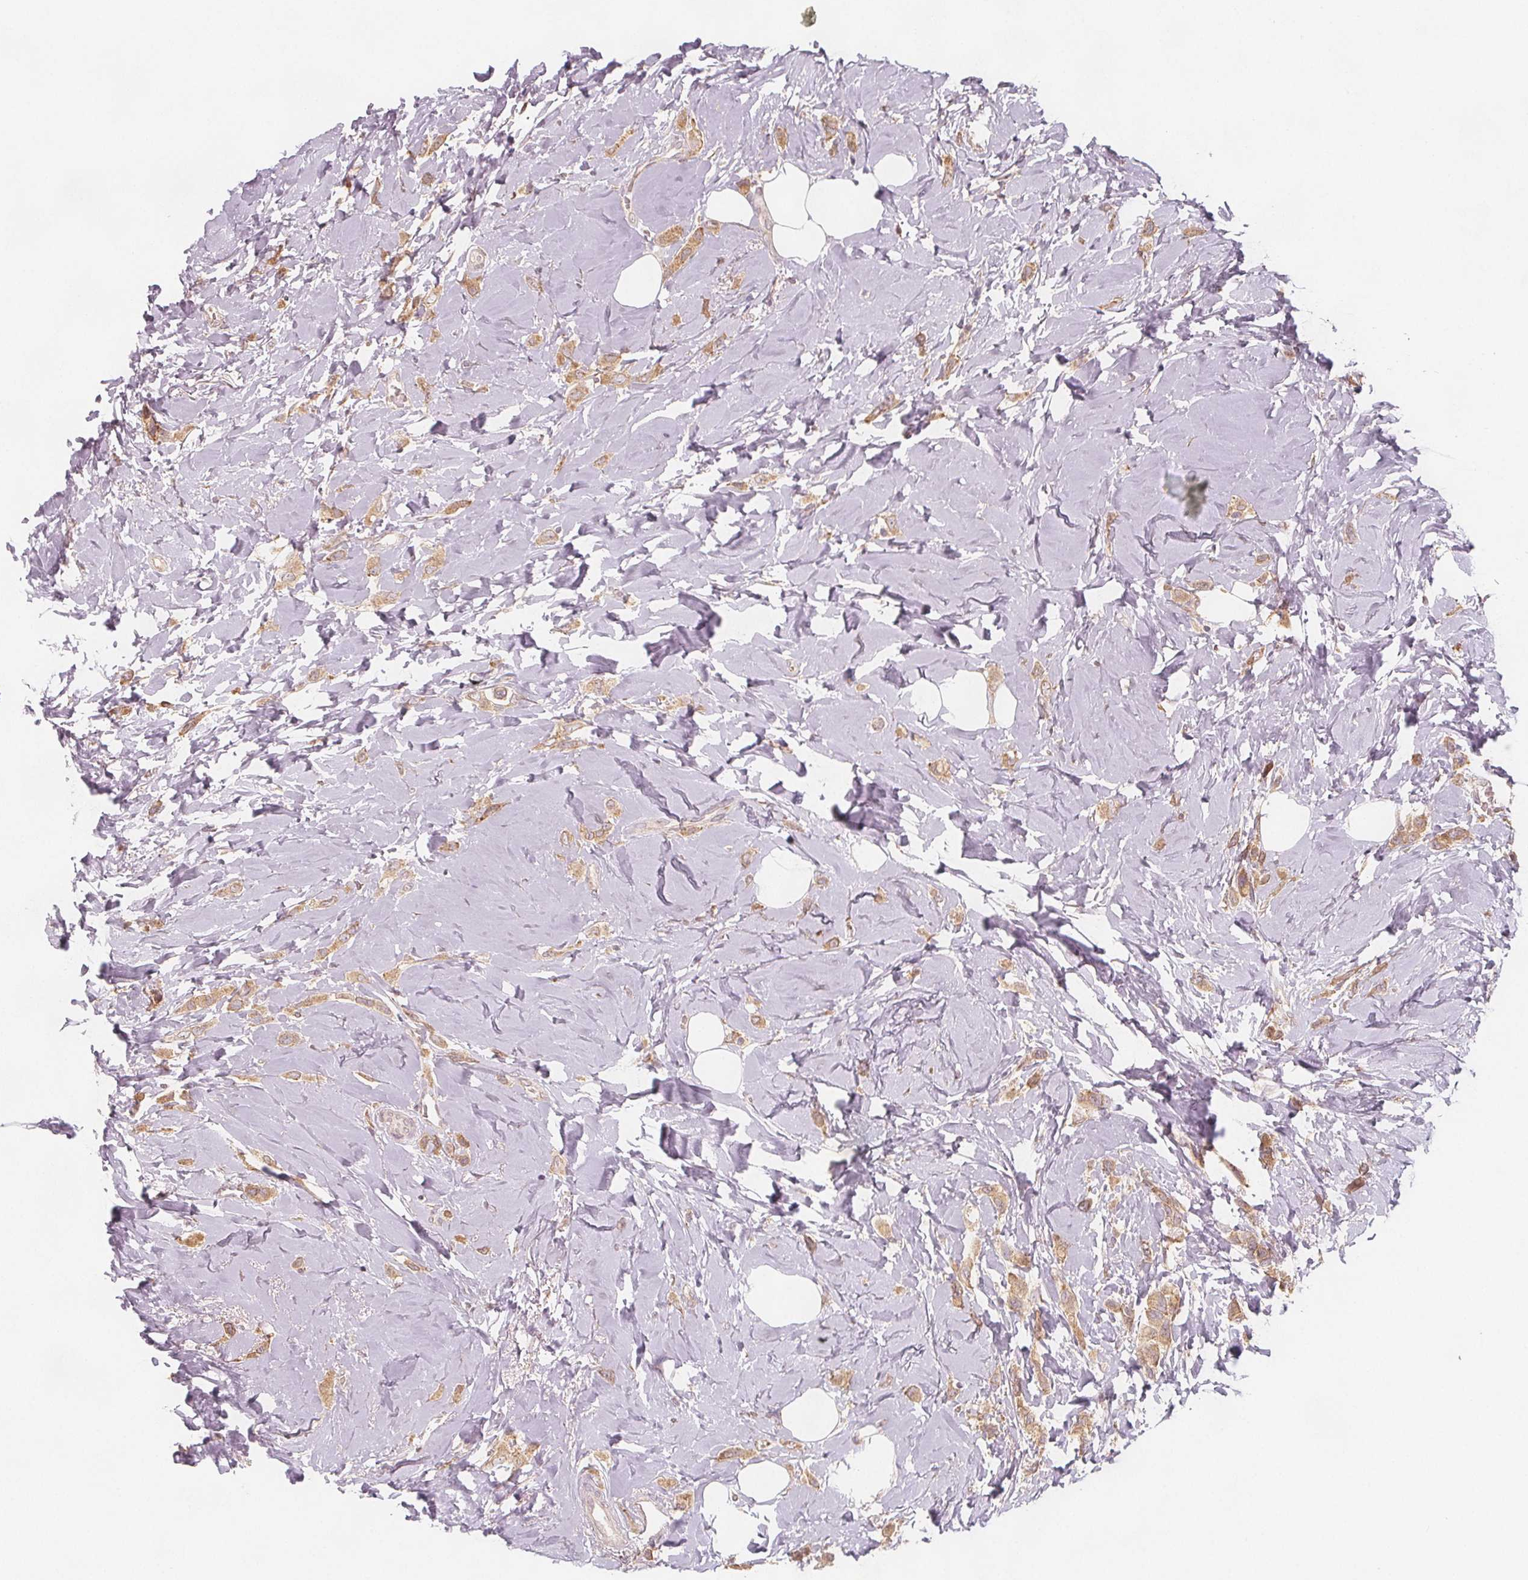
{"staining": {"intensity": "moderate", "quantity": ">75%", "location": "cytoplasmic/membranous"}, "tissue": "breast cancer", "cell_type": "Tumor cells", "image_type": "cancer", "snomed": [{"axis": "morphology", "description": "Lobular carcinoma"}, {"axis": "topography", "description": "Breast"}], "caption": "A brown stain labels moderate cytoplasmic/membranous staining of a protein in lobular carcinoma (breast) tumor cells. Nuclei are stained in blue.", "gene": "NCSTN", "patient": {"sex": "female", "age": 66}}